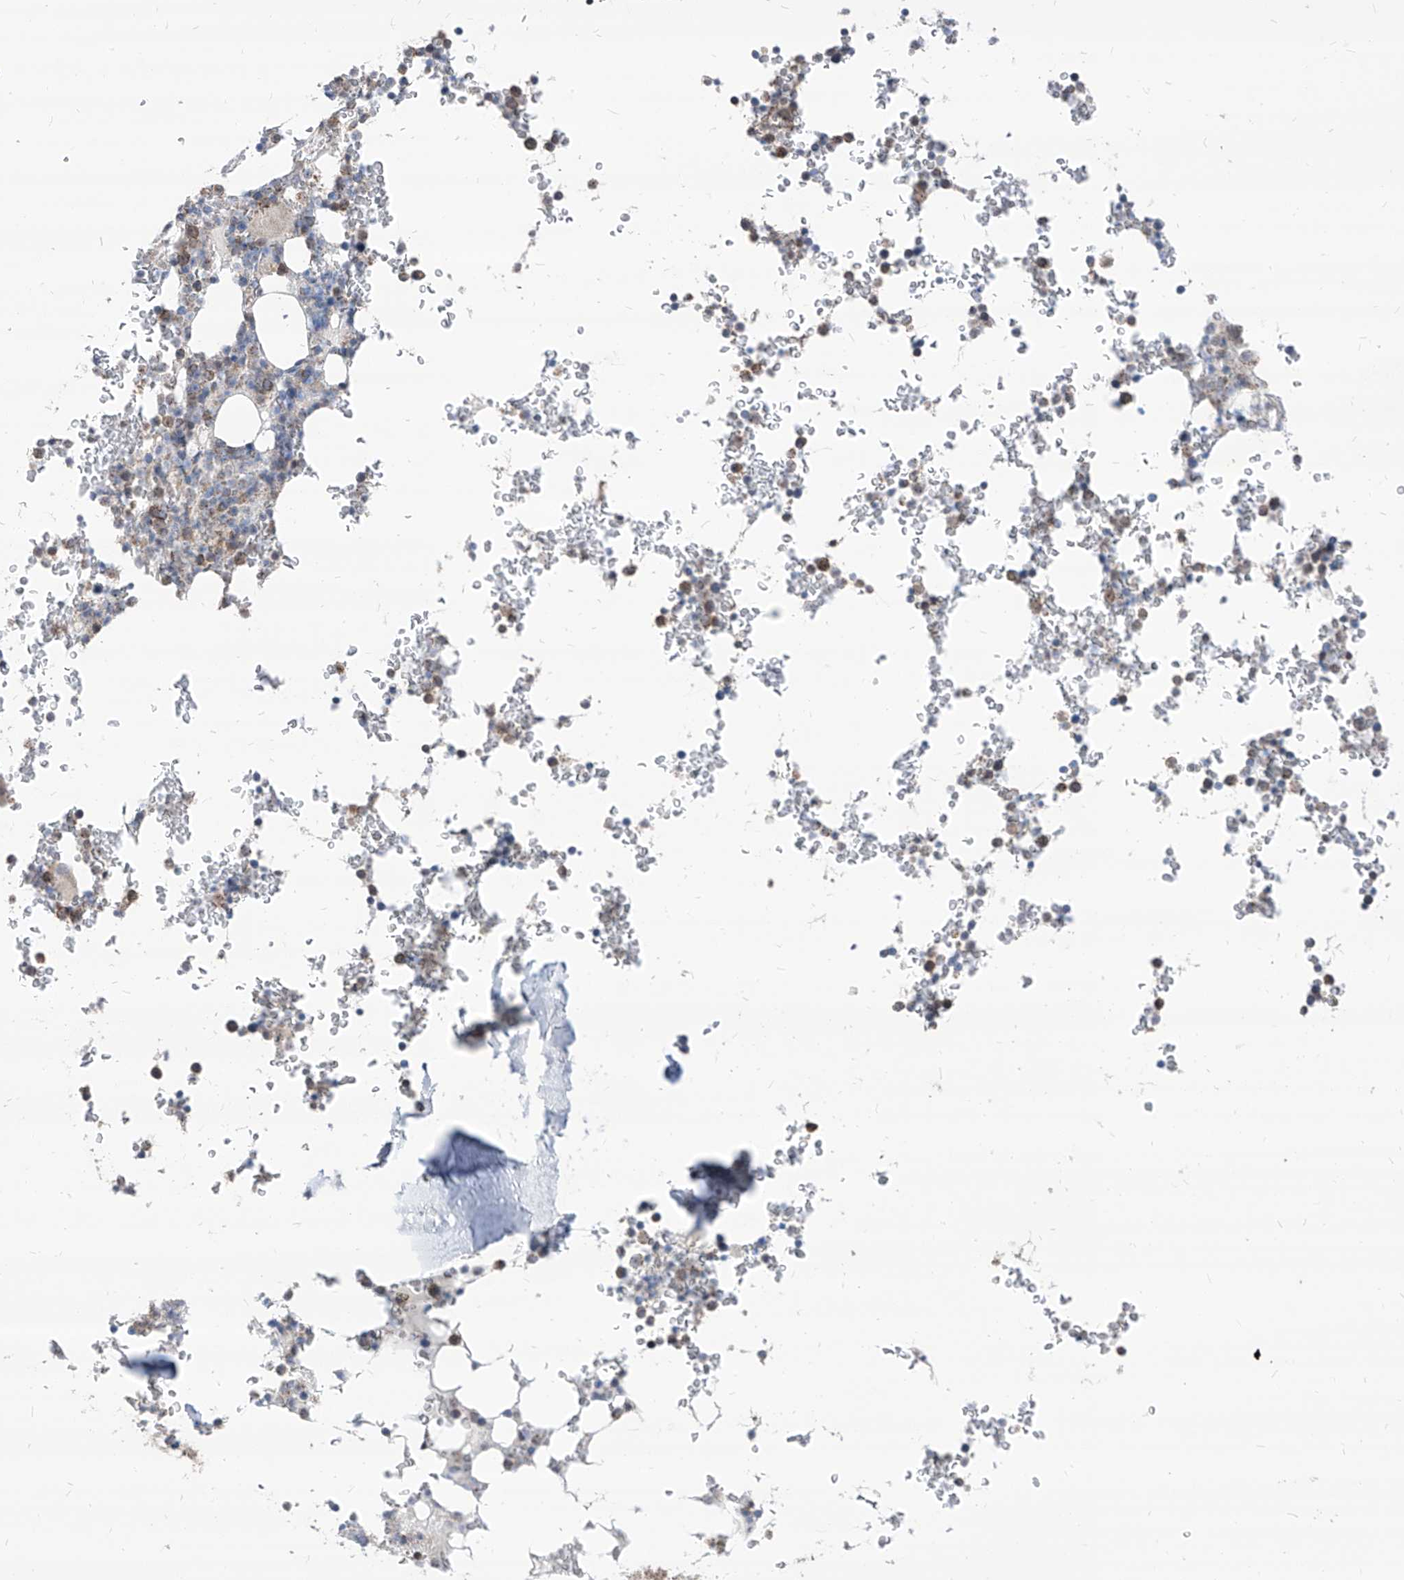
{"staining": {"intensity": "weak", "quantity": "25%-75%", "location": "cytoplasmic/membranous"}, "tissue": "bone marrow", "cell_type": "Hematopoietic cells", "image_type": "normal", "snomed": [{"axis": "morphology", "description": "Normal tissue, NOS"}, {"axis": "topography", "description": "Bone marrow"}], "caption": "This histopathology image displays normal bone marrow stained with immunohistochemistry to label a protein in brown. The cytoplasmic/membranous of hematopoietic cells show weak positivity for the protein. Nuclei are counter-stained blue.", "gene": "AGPS", "patient": {"sex": "male", "age": 58}}